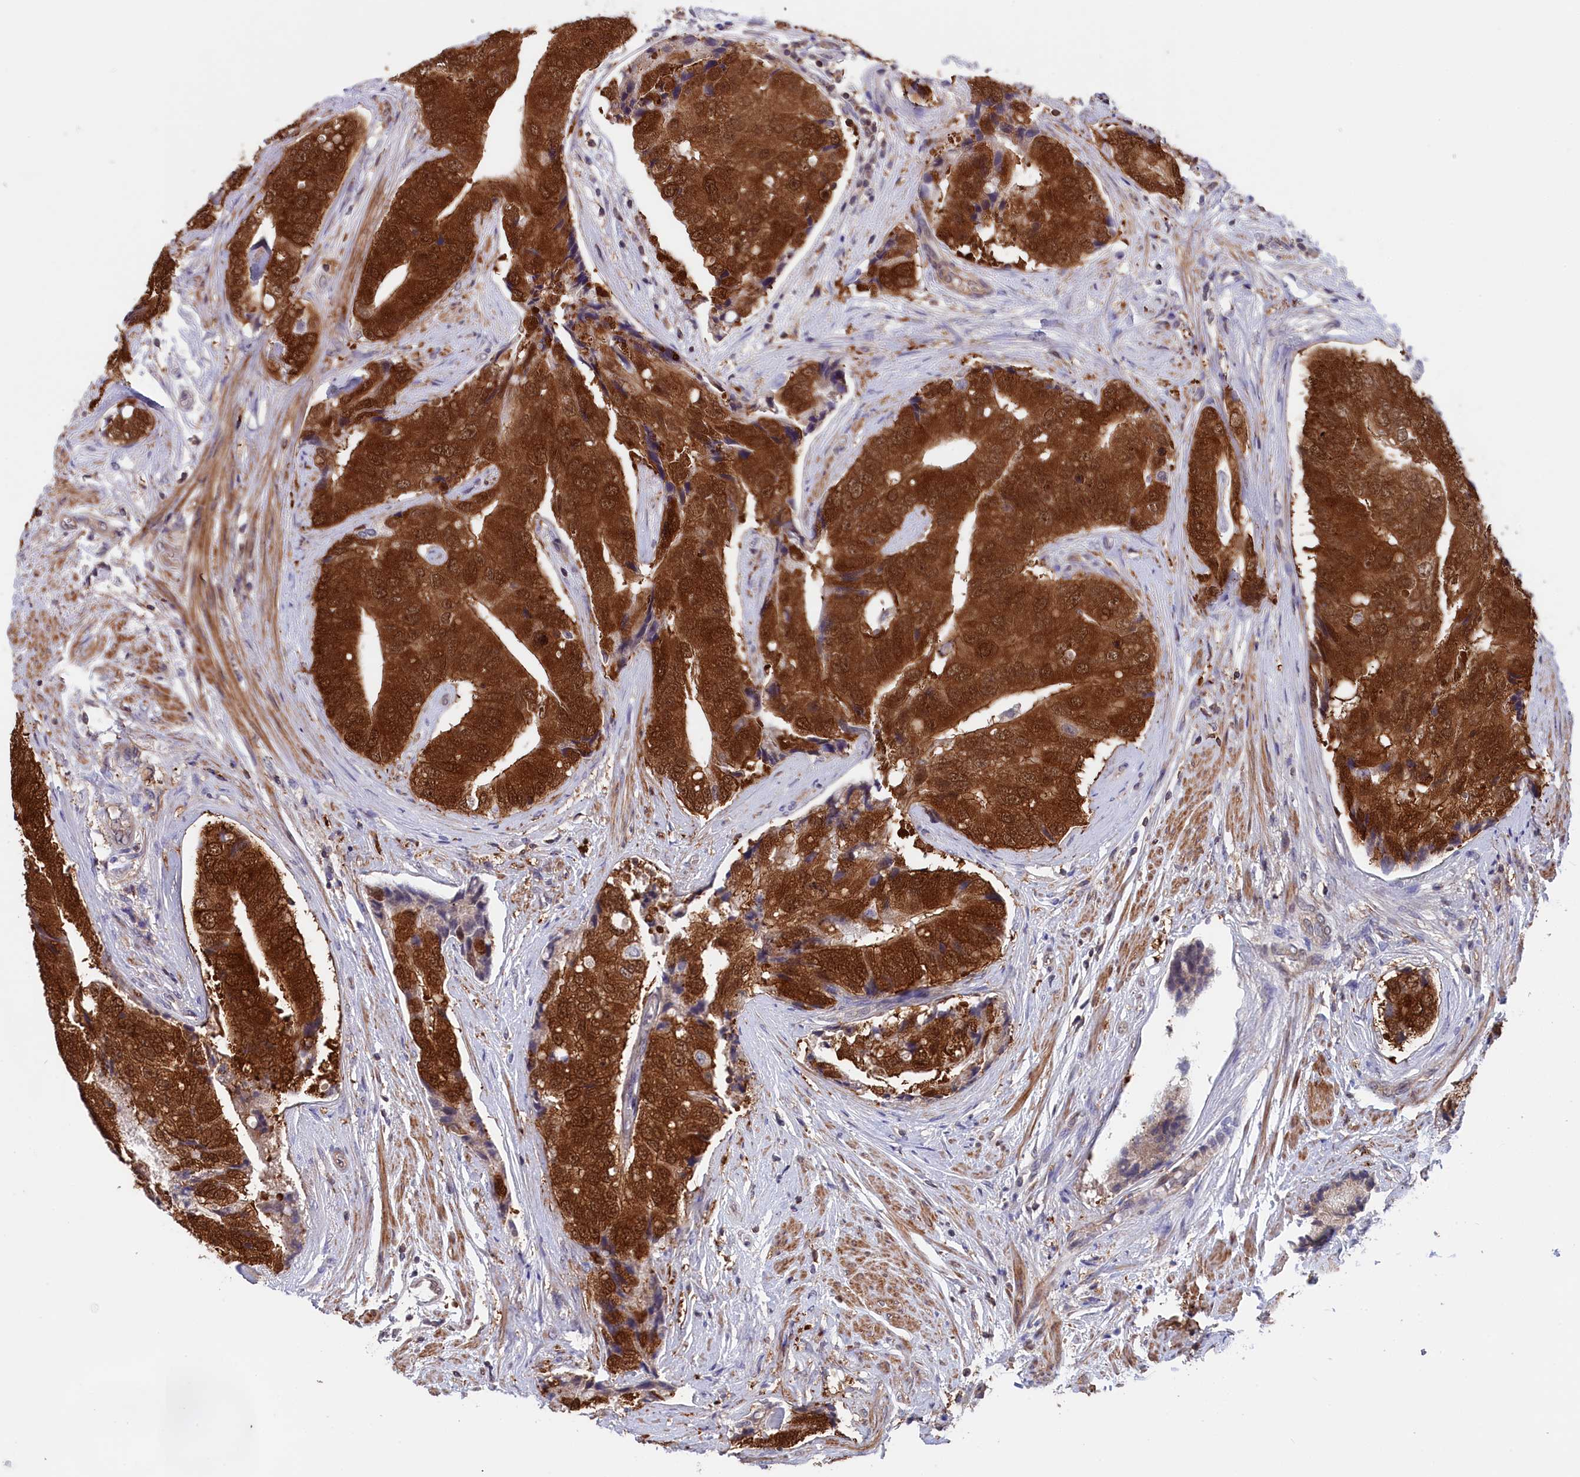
{"staining": {"intensity": "strong", "quantity": ">75%", "location": "cytoplasmic/membranous,nuclear"}, "tissue": "prostate cancer", "cell_type": "Tumor cells", "image_type": "cancer", "snomed": [{"axis": "morphology", "description": "Adenocarcinoma, High grade"}, {"axis": "topography", "description": "Prostate"}], "caption": "Prostate adenocarcinoma (high-grade) stained with IHC reveals strong cytoplasmic/membranous and nuclear staining in about >75% of tumor cells. Immunohistochemistry stains the protein in brown and the nuclei are stained blue.", "gene": "JPT2", "patient": {"sex": "male", "age": 70}}